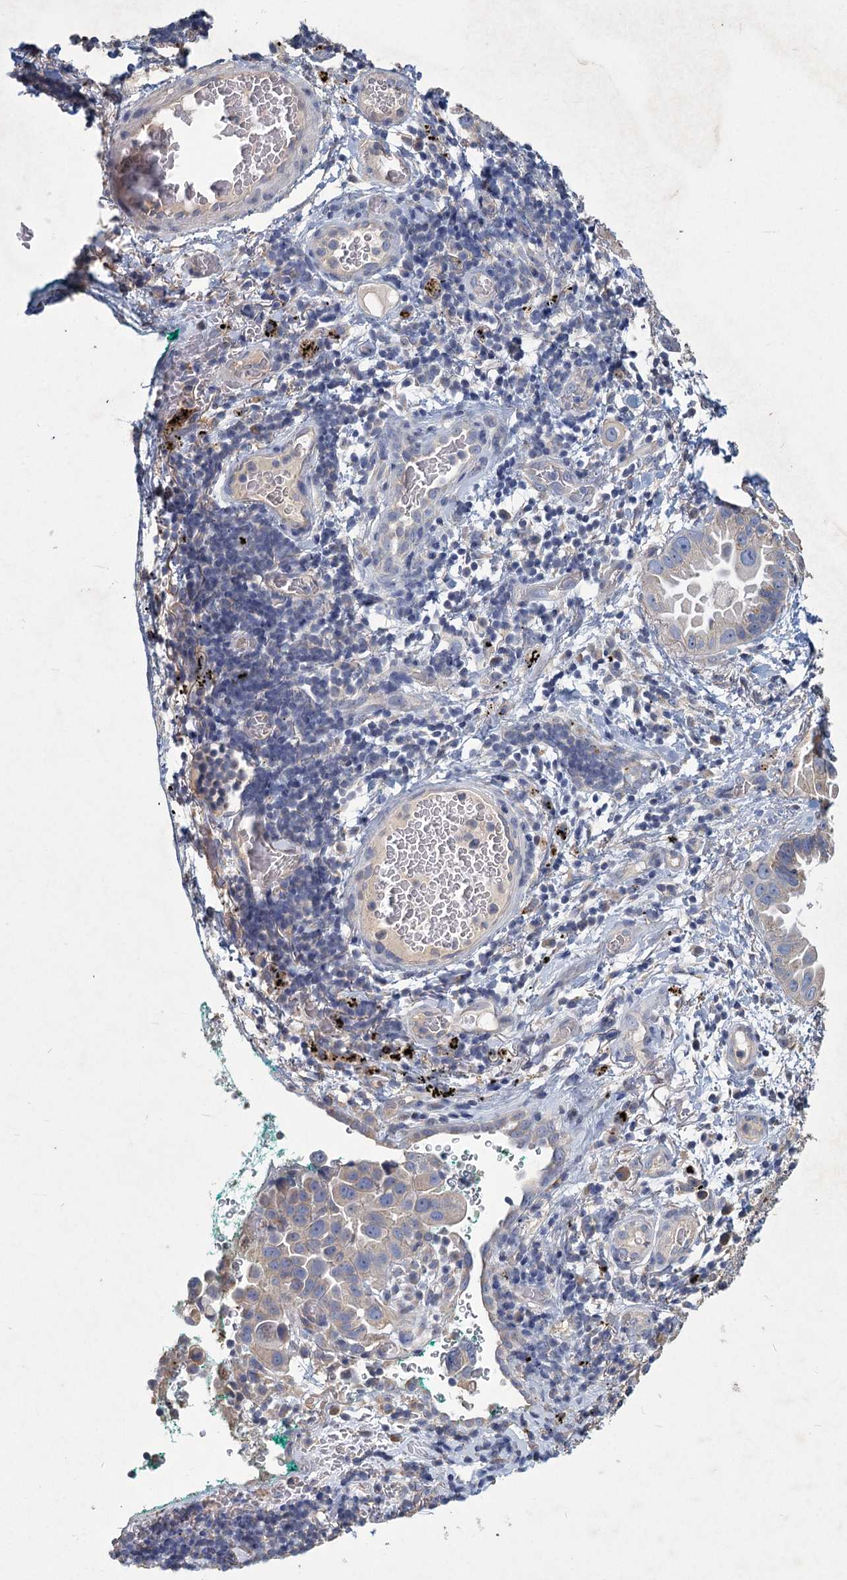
{"staining": {"intensity": "weak", "quantity": "<25%", "location": "cytoplasmic/membranous"}, "tissue": "lung cancer", "cell_type": "Tumor cells", "image_type": "cancer", "snomed": [{"axis": "morphology", "description": "Adenocarcinoma, NOS"}, {"axis": "topography", "description": "Lung"}], "caption": "Lung cancer was stained to show a protein in brown. There is no significant expression in tumor cells.", "gene": "HES2", "patient": {"sex": "female", "age": 67}}